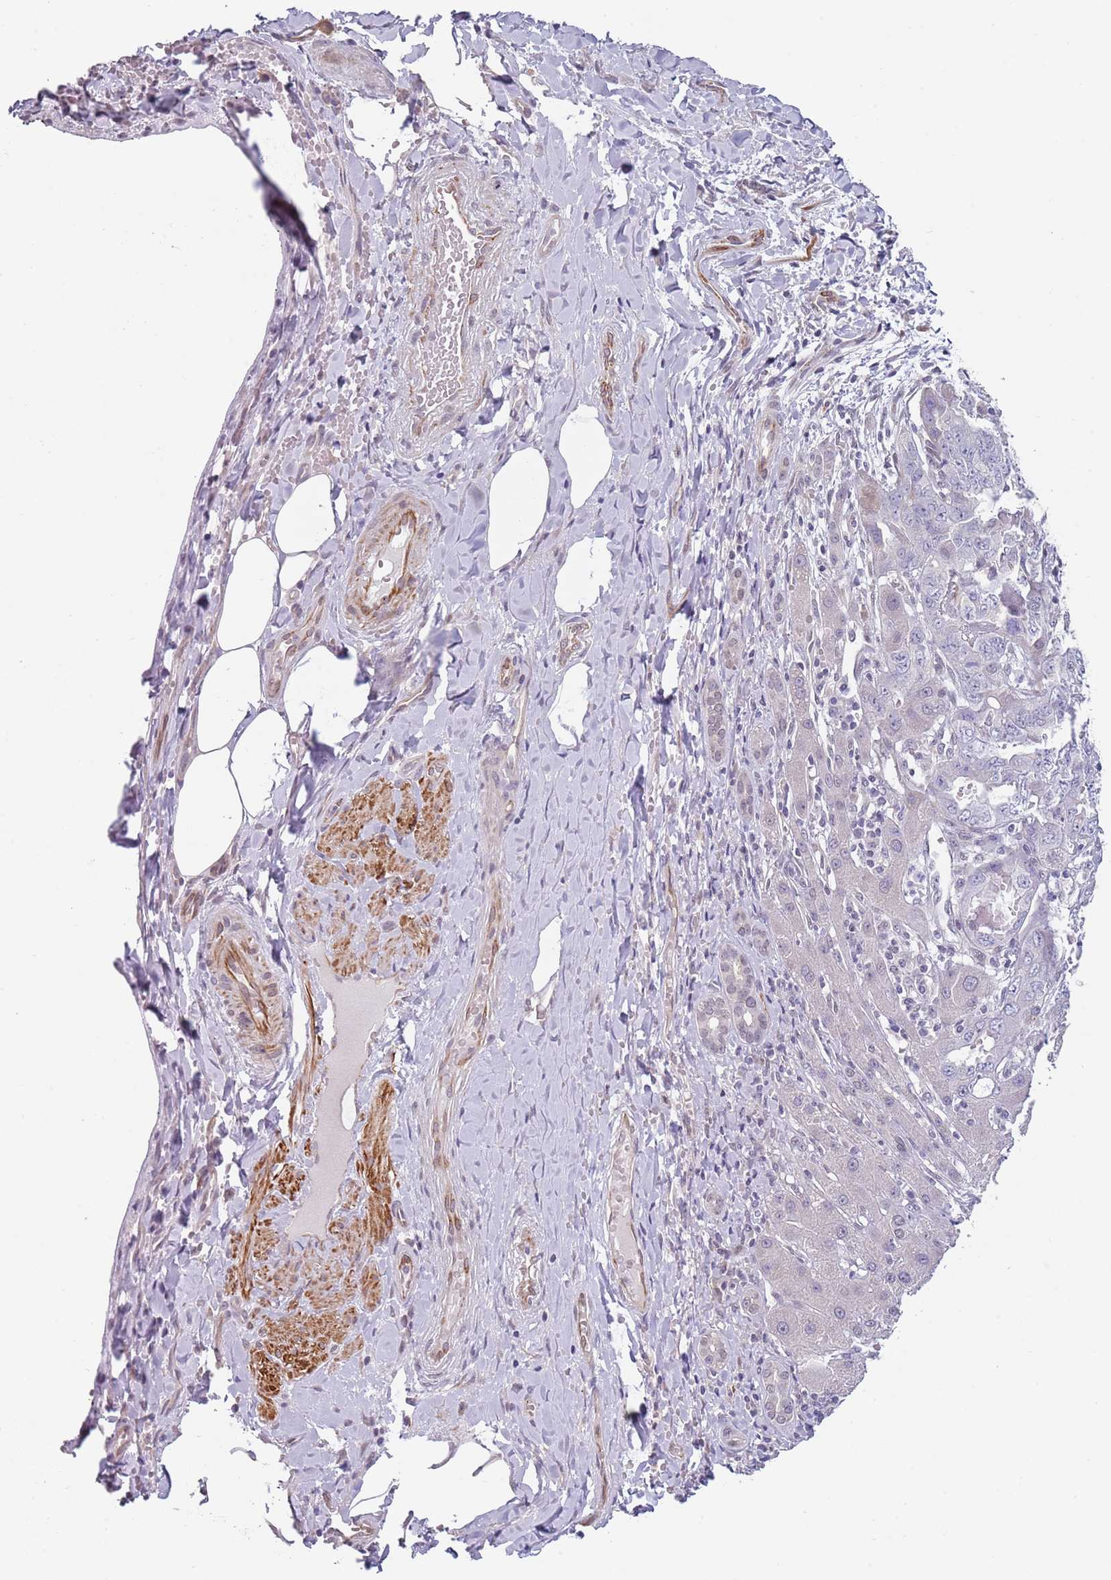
{"staining": {"intensity": "negative", "quantity": "none", "location": "none"}, "tissue": "liver cancer", "cell_type": "Tumor cells", "image_type": "cancer", "snomed": [{"axis": "morphology", "description": "Cholangiocarcinoma"}, {"axis": "topography", "description": "Liver"}], "caption": "High magnification brightfield microscopy of cholangiocarcinoma (liver) stained with DAB (brown) and counterstained with hematoxylin (blue): tumor cells show no significant positivity.", "gene": "NBPF3", "patient": {"sex": "male", "age": 59}}